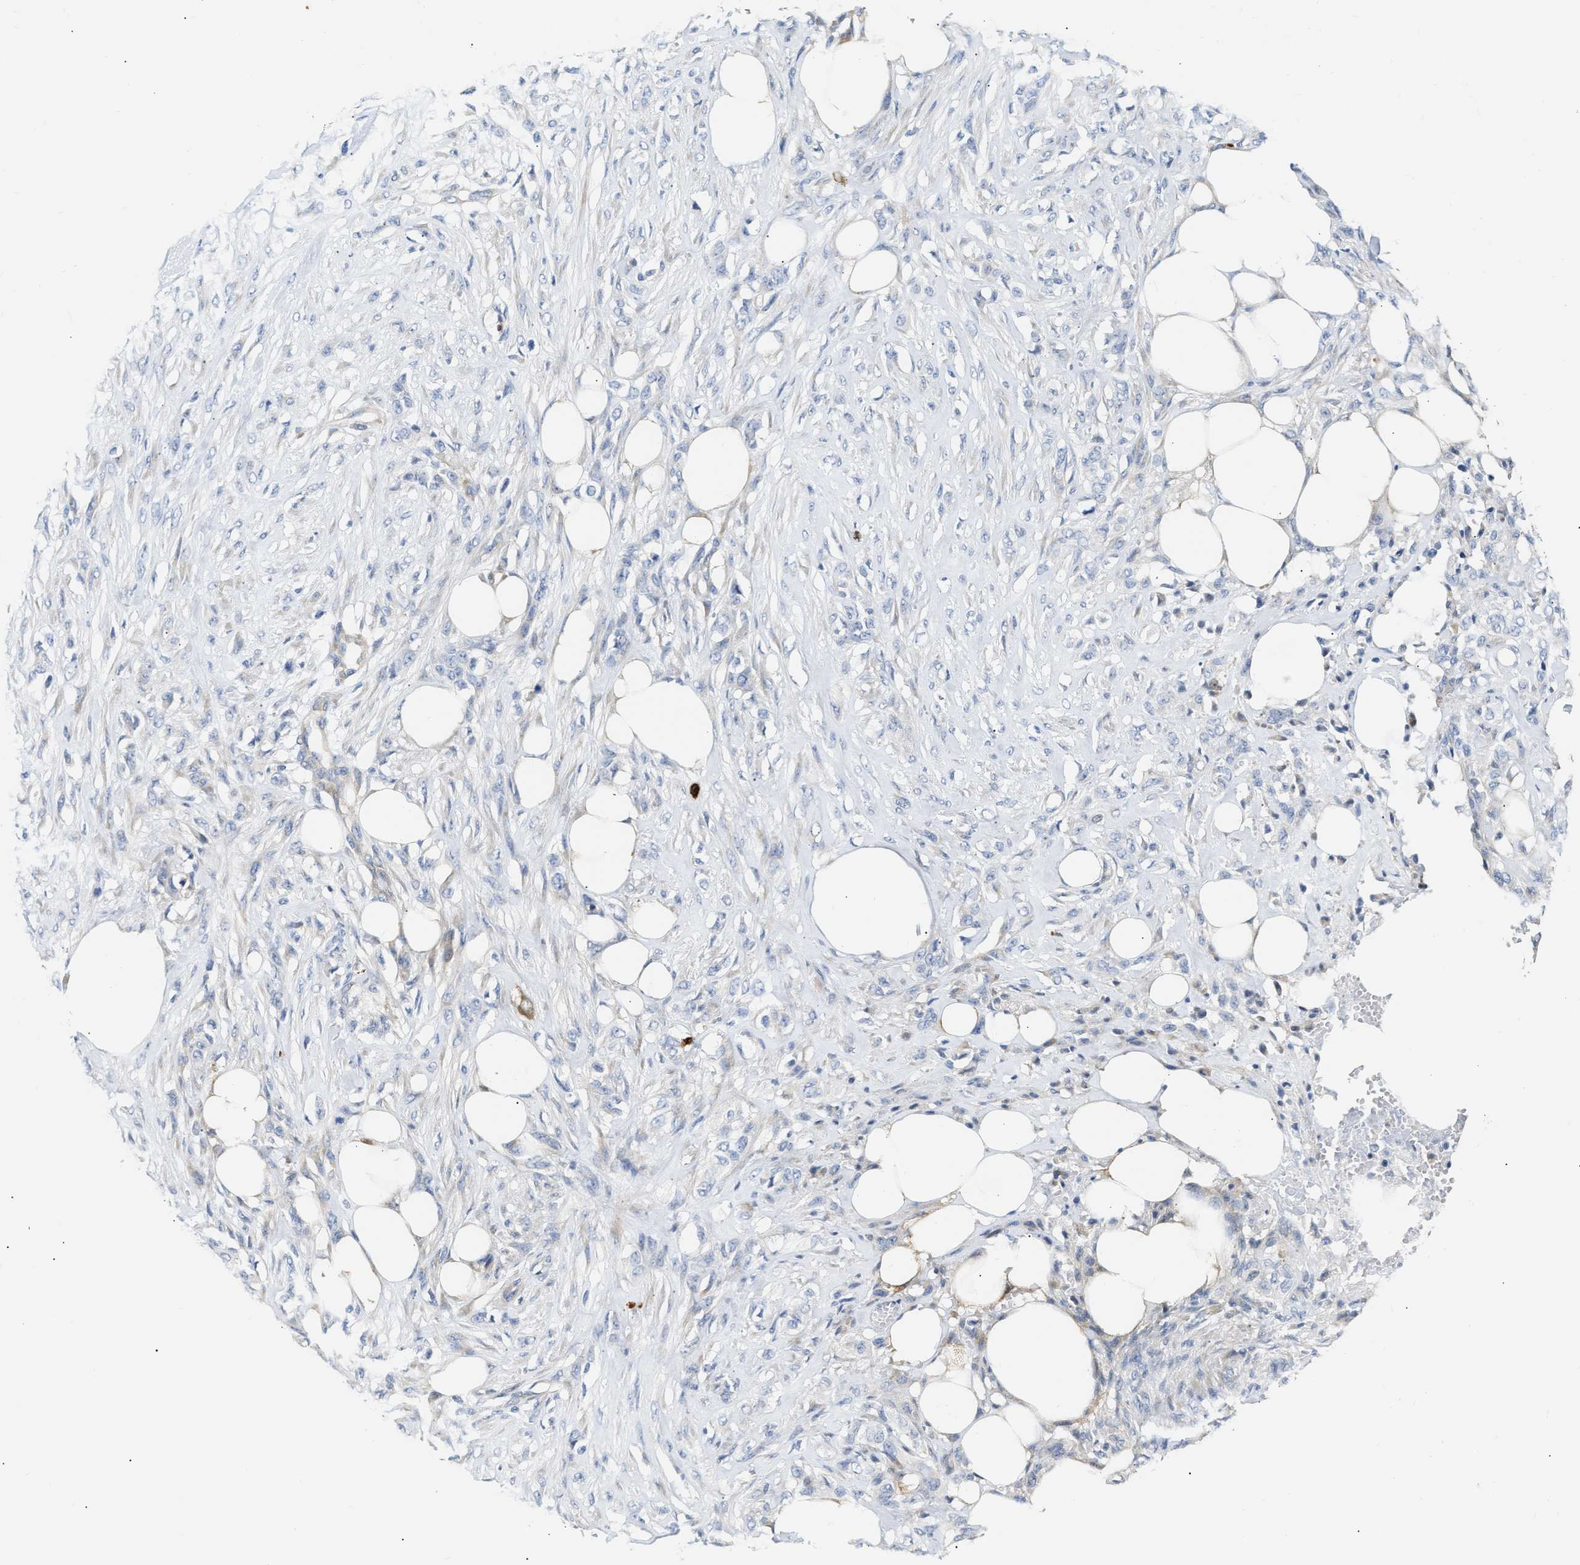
{"staining": {"intensity": "negative", "quantity": "none", "location": "none"}, "tissue": "skin cancer", "cell_type": "Tumor cells", "image_type": "cancer", "snomed": [{"axis": "morphology", "description": "Squamous cell carcinoma, NOS"}, {"axis": "topography", "description": "Skin"}], "caption": "DAB immunohistochemical staining of human skin cancer (squamous cell carcinoma) demonstrates no significant positivity in tumor cells.", "gene": "FHL1", "patient": {"sex": "female", "age": 59}}